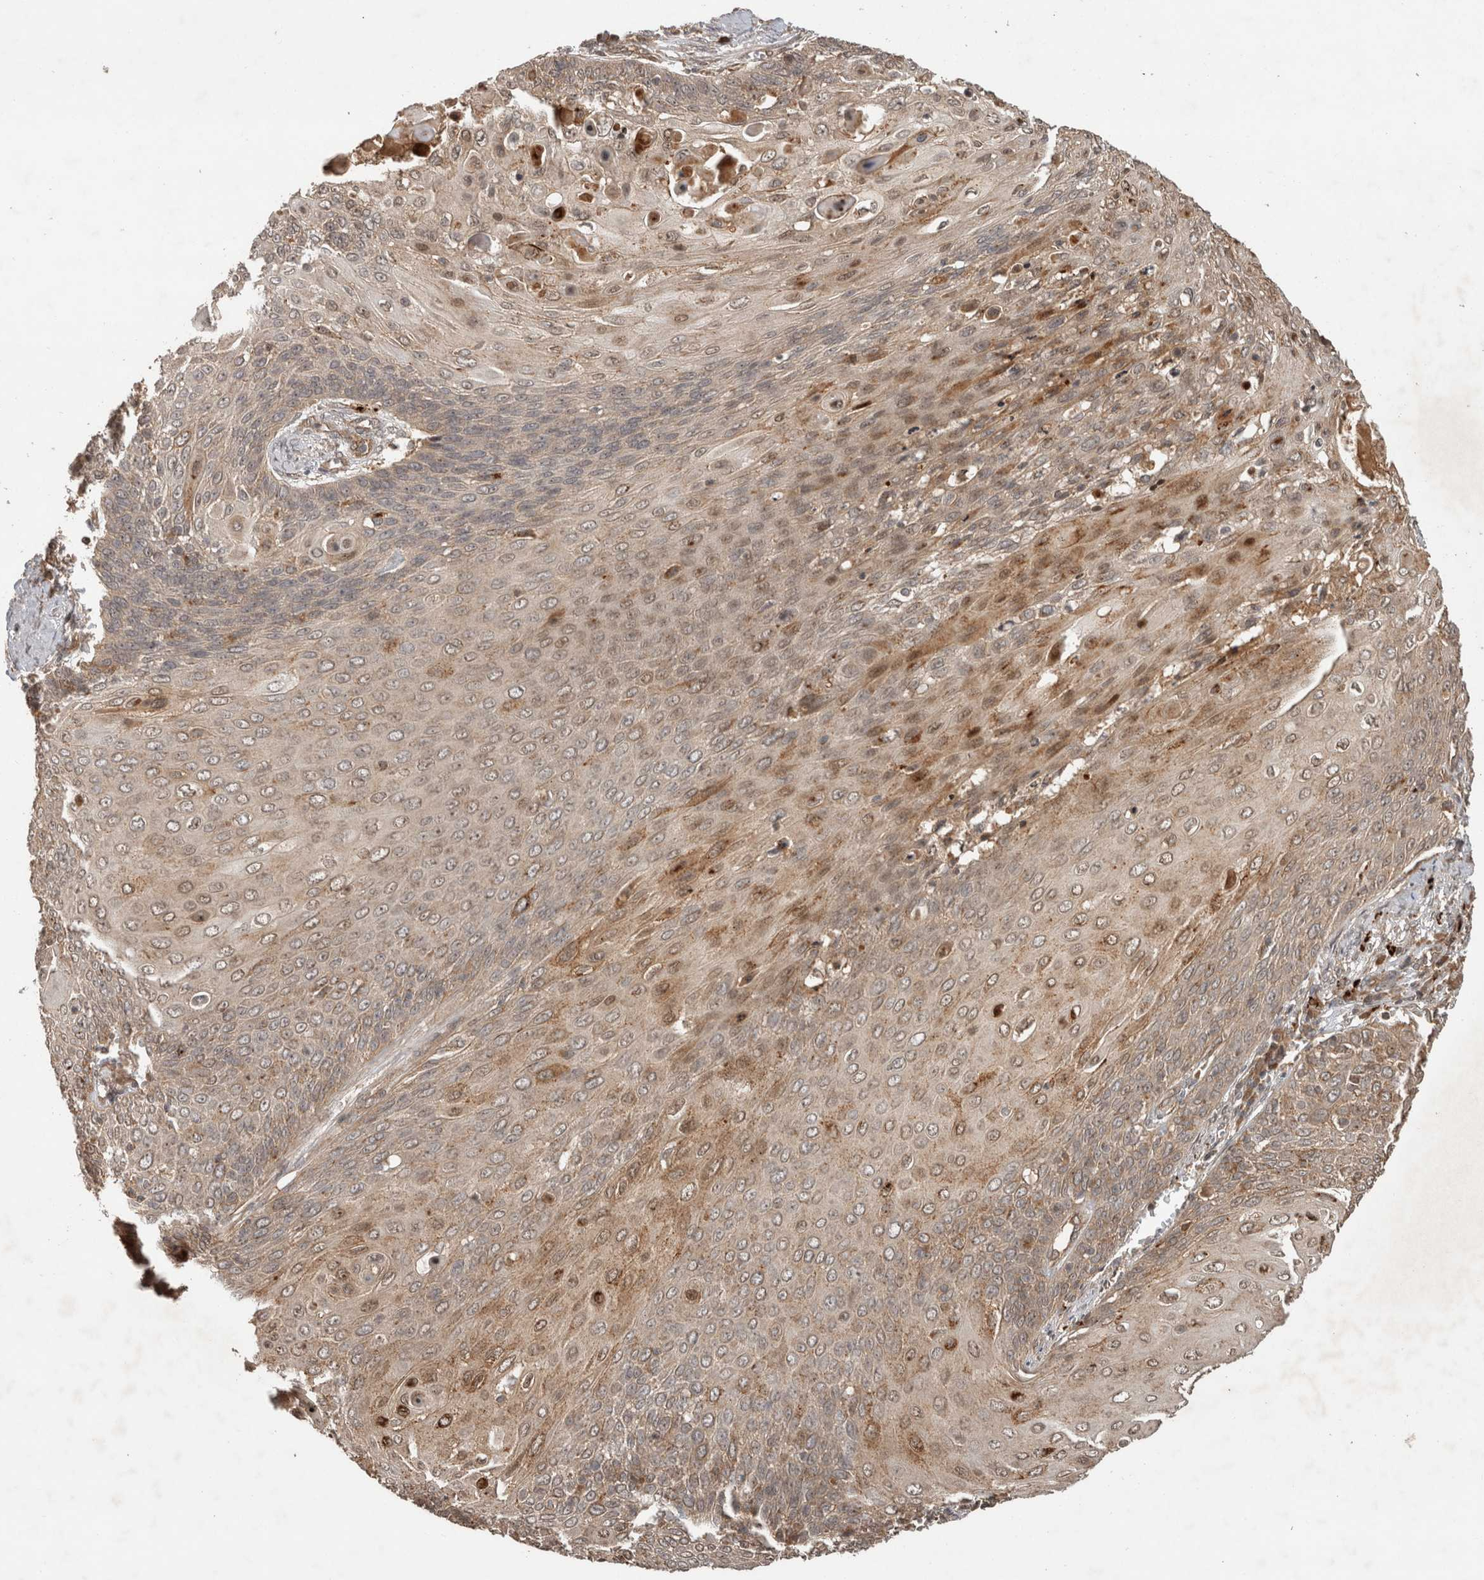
{"staining": {"intensity": "moderate", "quantity": "25%-75%", "location": "cytoplasmic/membranous"}, "tissue": "cervical cancer", "cell_type": "Tumor cells", "image_type": "cancer", "snomed": [{"axis": "morphology", "description": "Squamous cell carcinoma, NOS"}, {"axis": "topography", "description": "Cervix"}], "caption": "Protein analysis of cervical squamous cell carcinoma tissue exhibits moderate cytoplasmic/membranous expression in approximately 25%-75% of tumor cells. The staining was performed using DAB, with brown indicating positive protein expression. Nuclei are stained blue with hematoxylin.", "gene": "PITPNC1", "patient": {"sex": "female", "age": 39}}